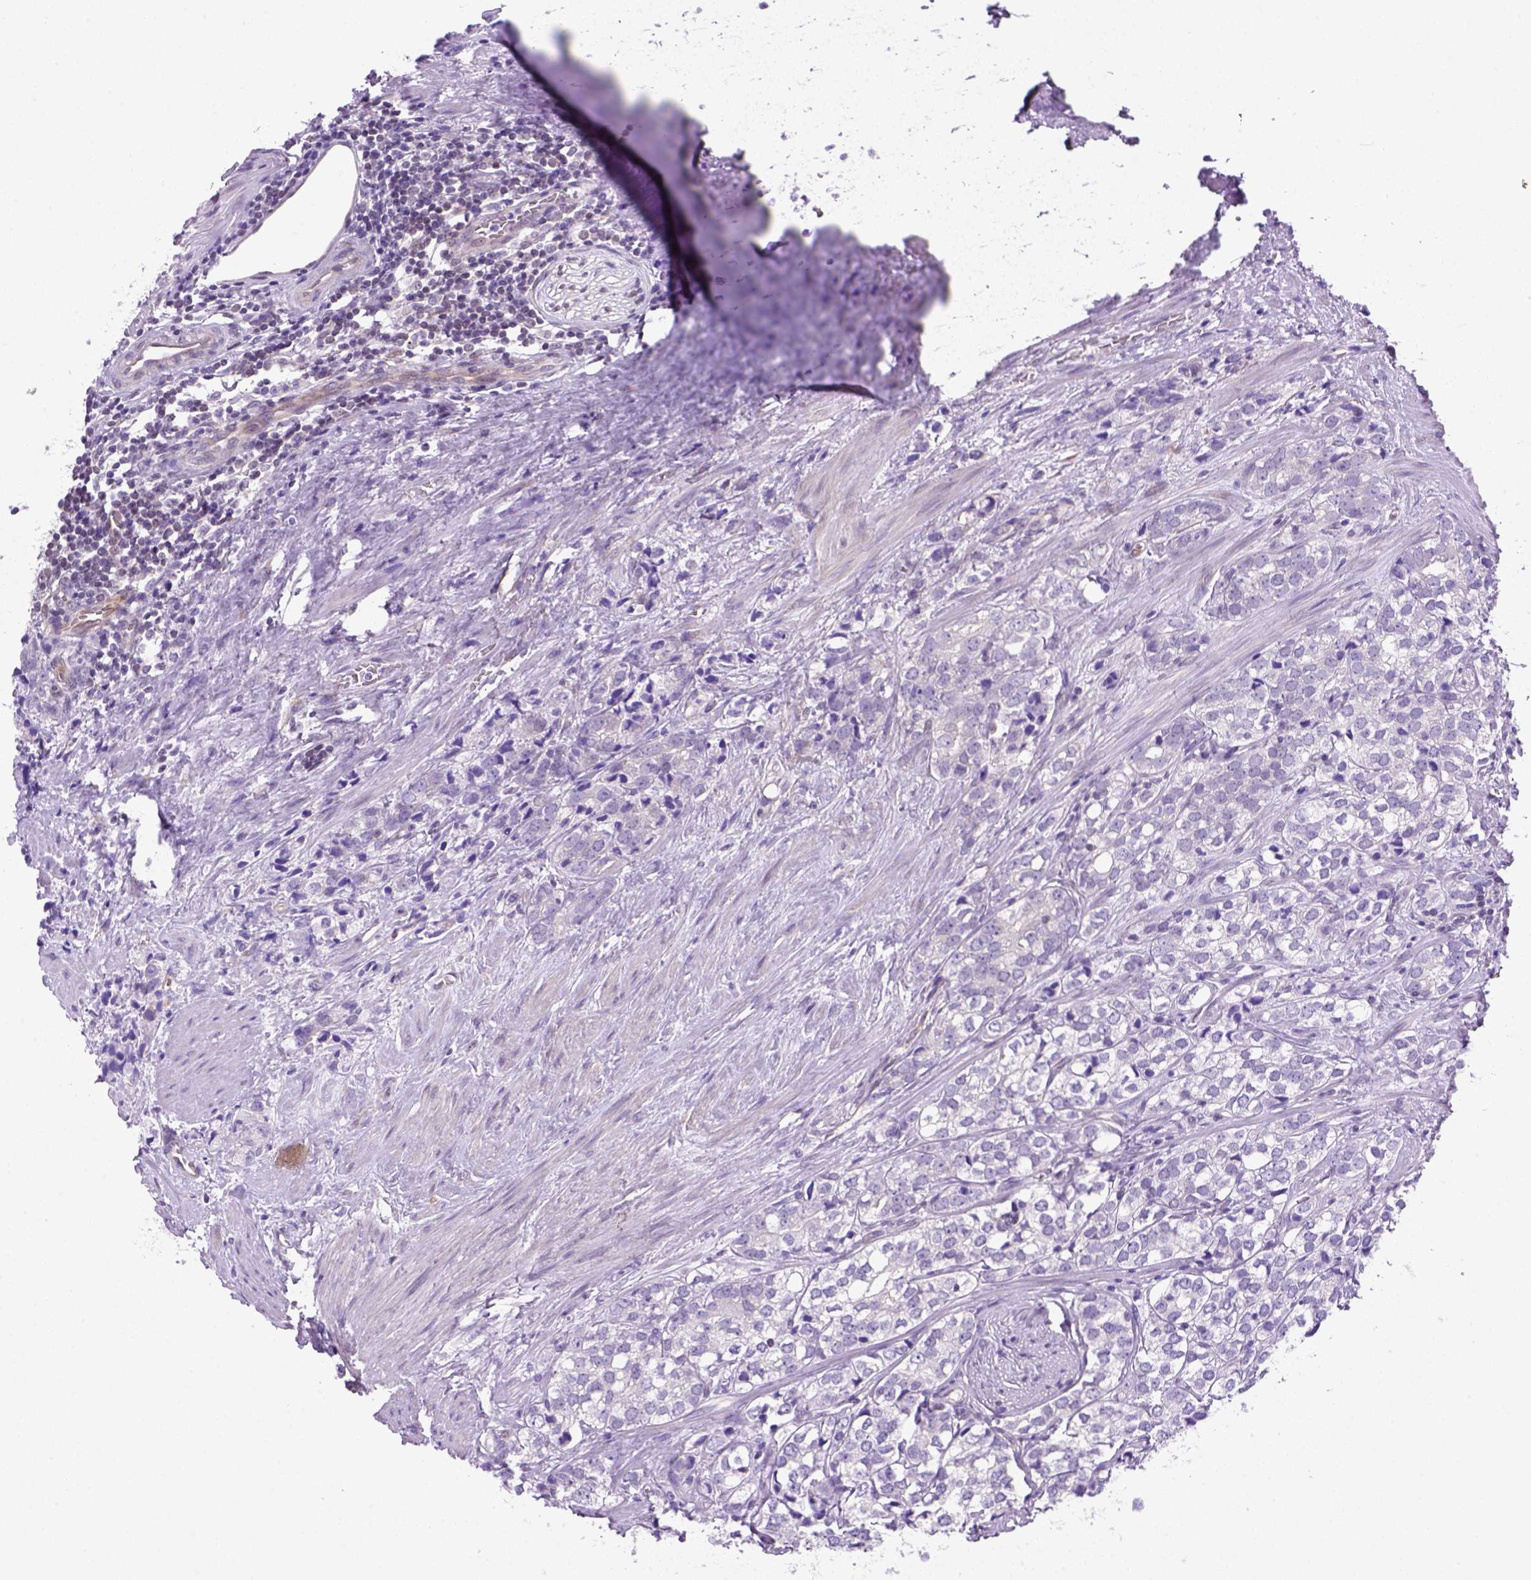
{"staining": {"intensity": "negative", "quantity": "none", "location": "none"}, "tissue": "prostate cancer", "cell_type": "Tumor cells", "image_type": "cancer", "snomed": [{"axis": "morphology", "description": "Adenocarcinoma, NOS"}, {"axis": "topography", "description": "Prostate and seminal vesicle, NOS"}], "caption": "Immunohistochemical staining of human prostate adenocarcinoma exhibits no significant positivity in tumor cells. Nuclei are stained in blue.", "gene": "MGMT", "patient": {"sex": "male", "age": 63}}